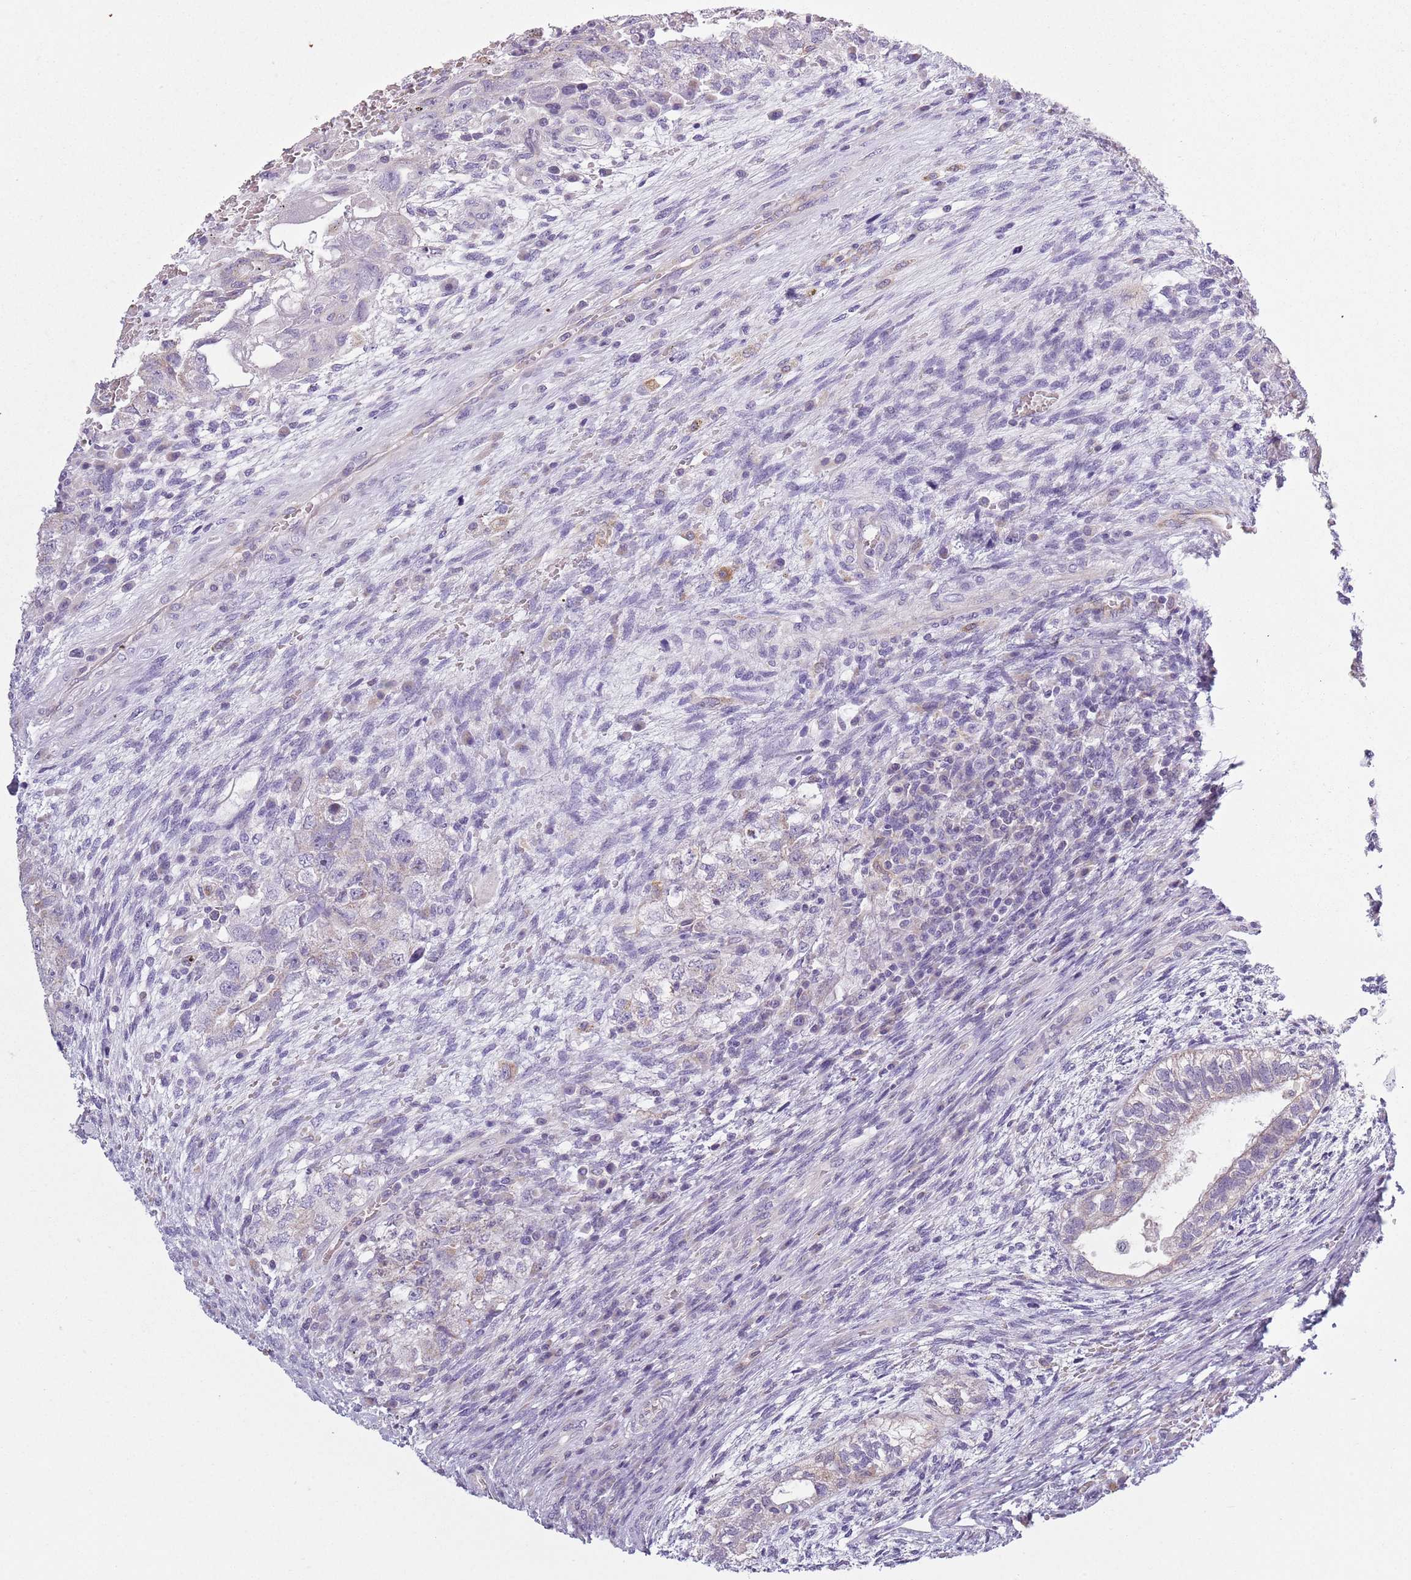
{"staining": {"intensity": "weak", "quantity": "<25%", "location": "cytoplasmic/membranous"}, "tissue": "testis cancer", "cell_type": "Tumor cells", "image_type": "cancer", "snomed": [{"axis": "morphology", "description": "Carcinoma, Embryonal, NOS"}, {"axis": "topography", "description": "Testis"}], "caption": "A photomicrograph of human testis embryonal carcinoma is negative for staining in tumor cells.", "gene": "COQ5", "patient": {"sex": "male", "age": 26}}